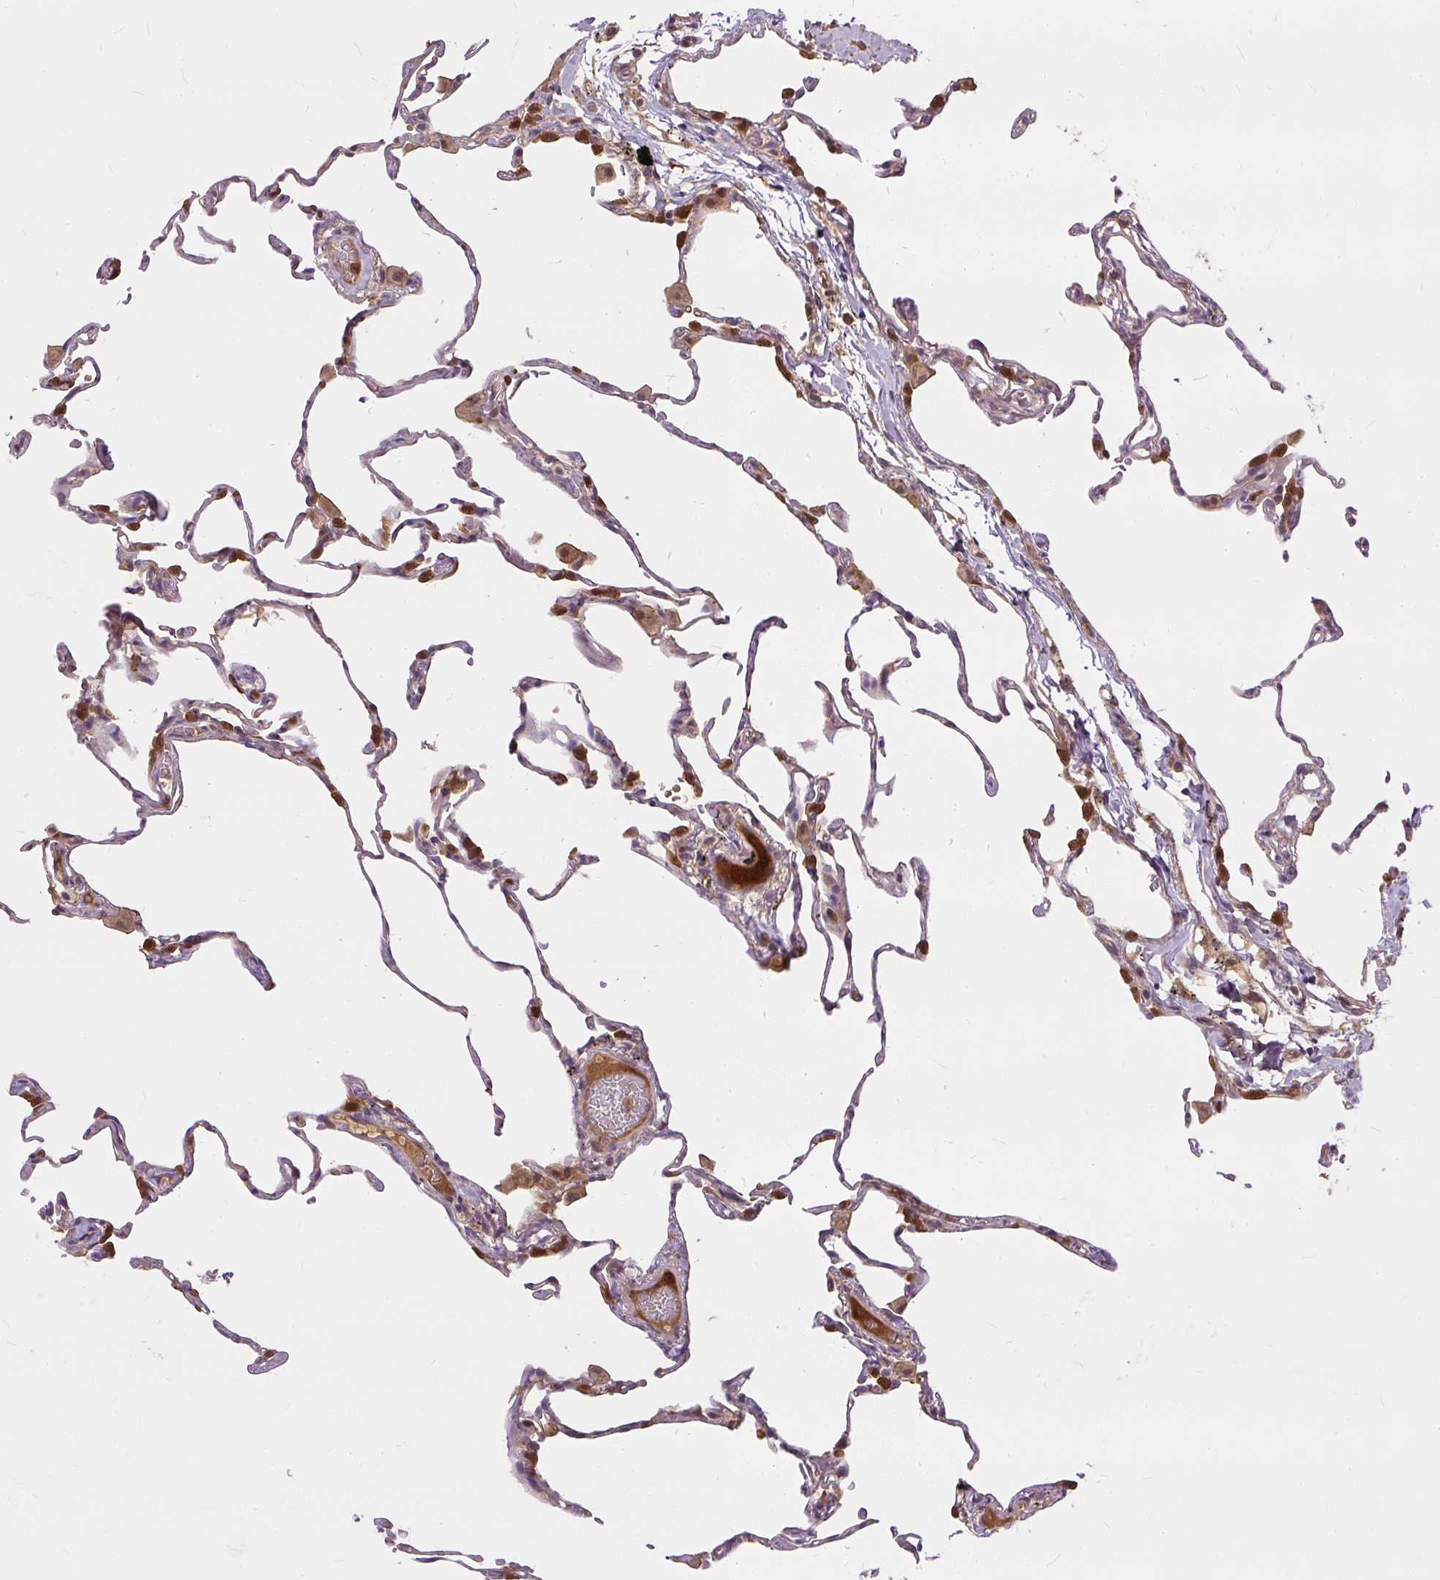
{"staining": {"intensity": "moderate", "quantity": "25%-75%", "location": "cytoplasmic/membranous"}, "tissue": "lung", "cell_type": "Alveolar cells", "image_type": "normal", "snomed": [{"axis": "morphology", "description": "Normal tissue, NOS"}, {"axis": "topography", "description": "Lung"}], "caption": "The photomicrograph demonstrates staining of benign lung, revealing moderate cytoplasmic/membranous protein positivity (brown color) within alveolar cells. (Stains: DAB in brown, nuclei in blue, Microscopy: brightfield microscopy at high magnification).", "gene": "AP5S1", "patient": {"sex": "female", "age": 57}}